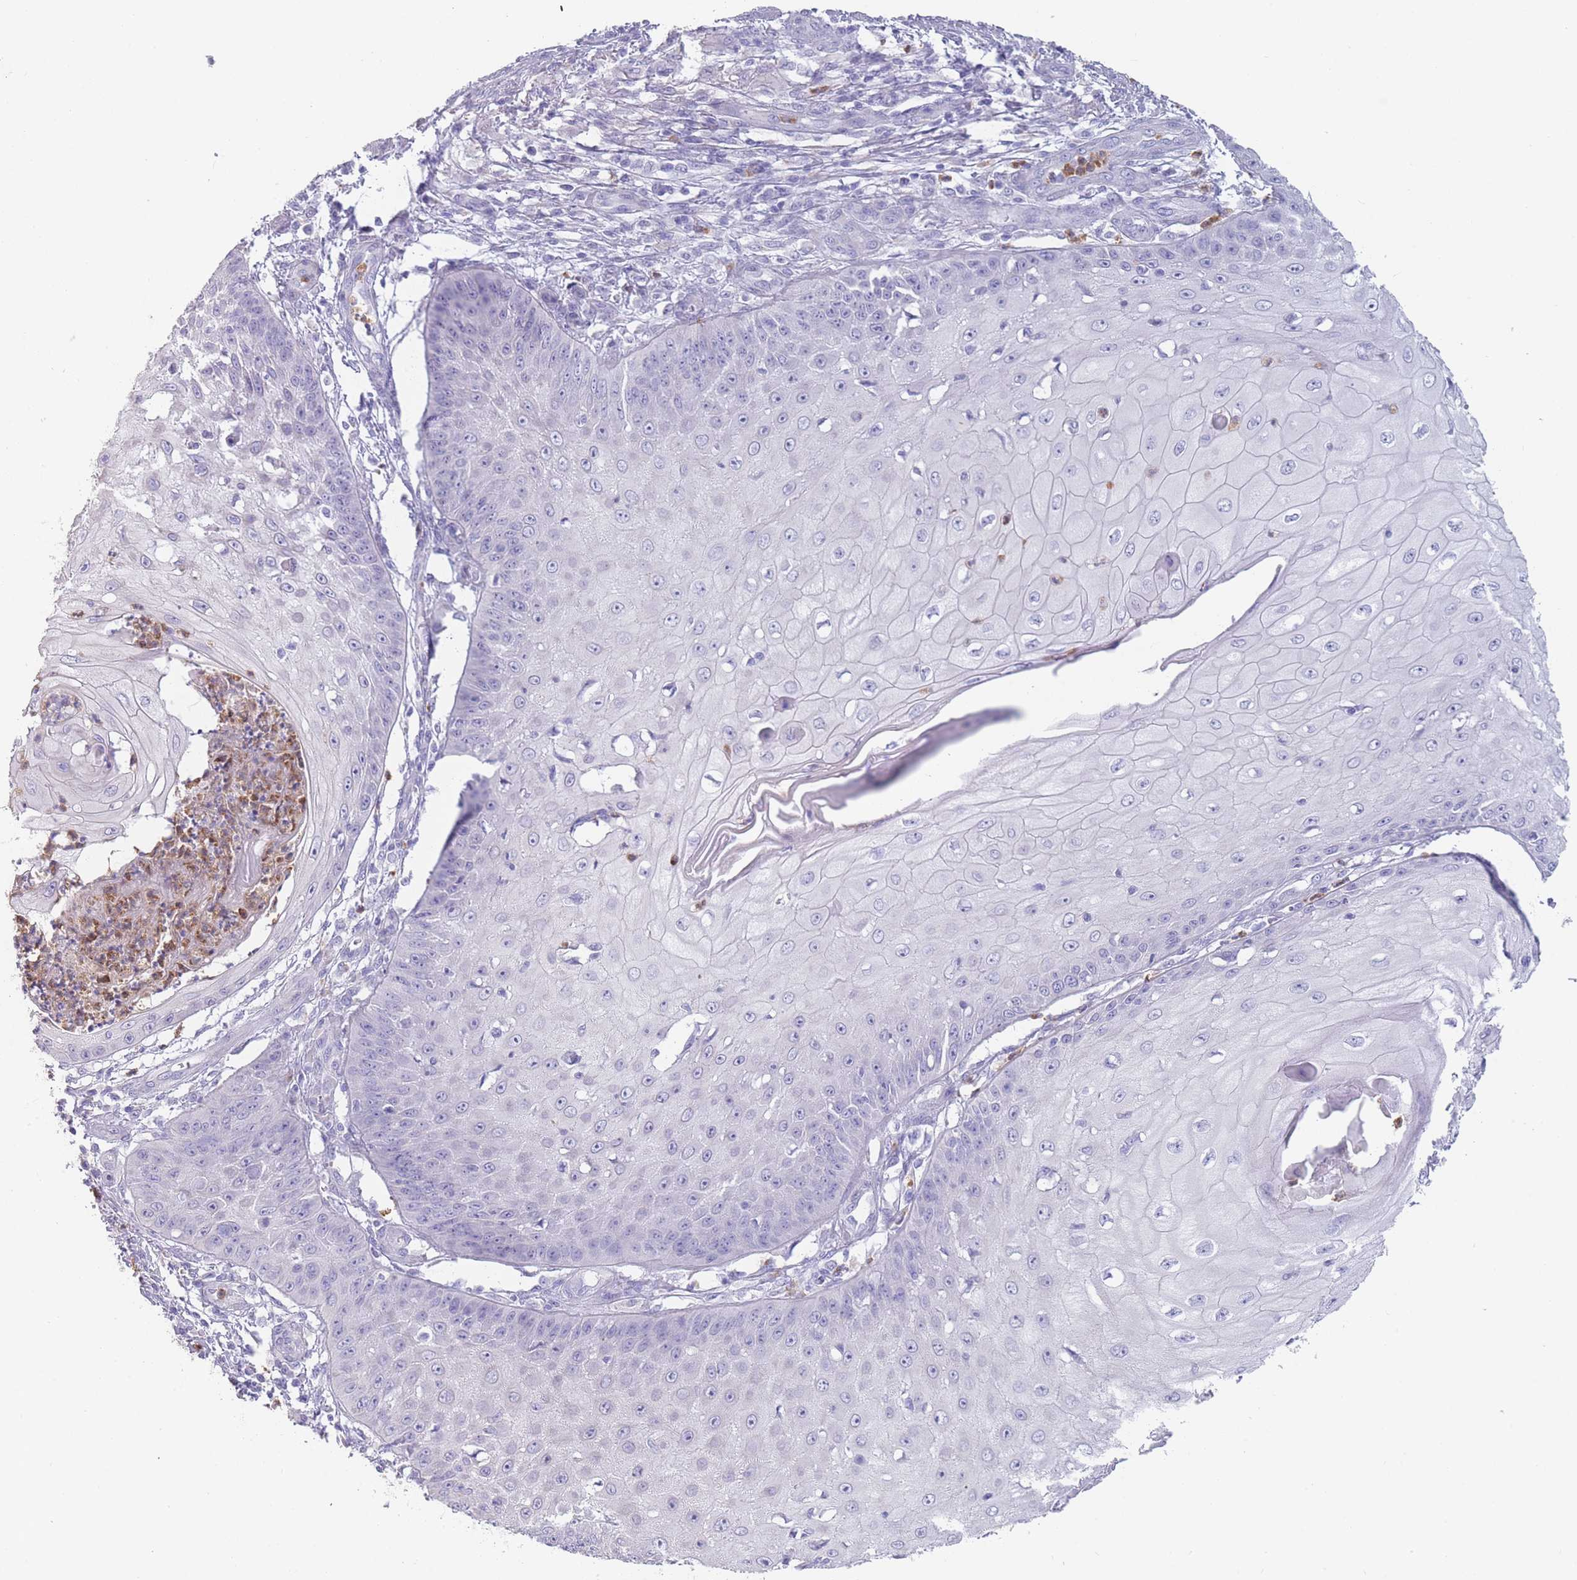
{"staining": {"intensity": "negative", "quantity": "none", "location": "none"}, "tissue": "skin cancer", "cell_type": "Tumor cells", "image_type": "cancer", "snomed": [{"axis": "morphology", "description": "Squamous cell carcinoma, NOS"}, {"axis": "topography", "description": "Skin"}], "caption": "Image shows no protein staining in tumor cells of squamous cell carcinoma (skin) tissue. The staining was performed using DAB to visualize the protein expression in brown, while the nuclei were stained in blue with hematoxylin (Magnification: 20x).", "gene": "ZNF627", "patient": {"sex": "male", "age": 70}}